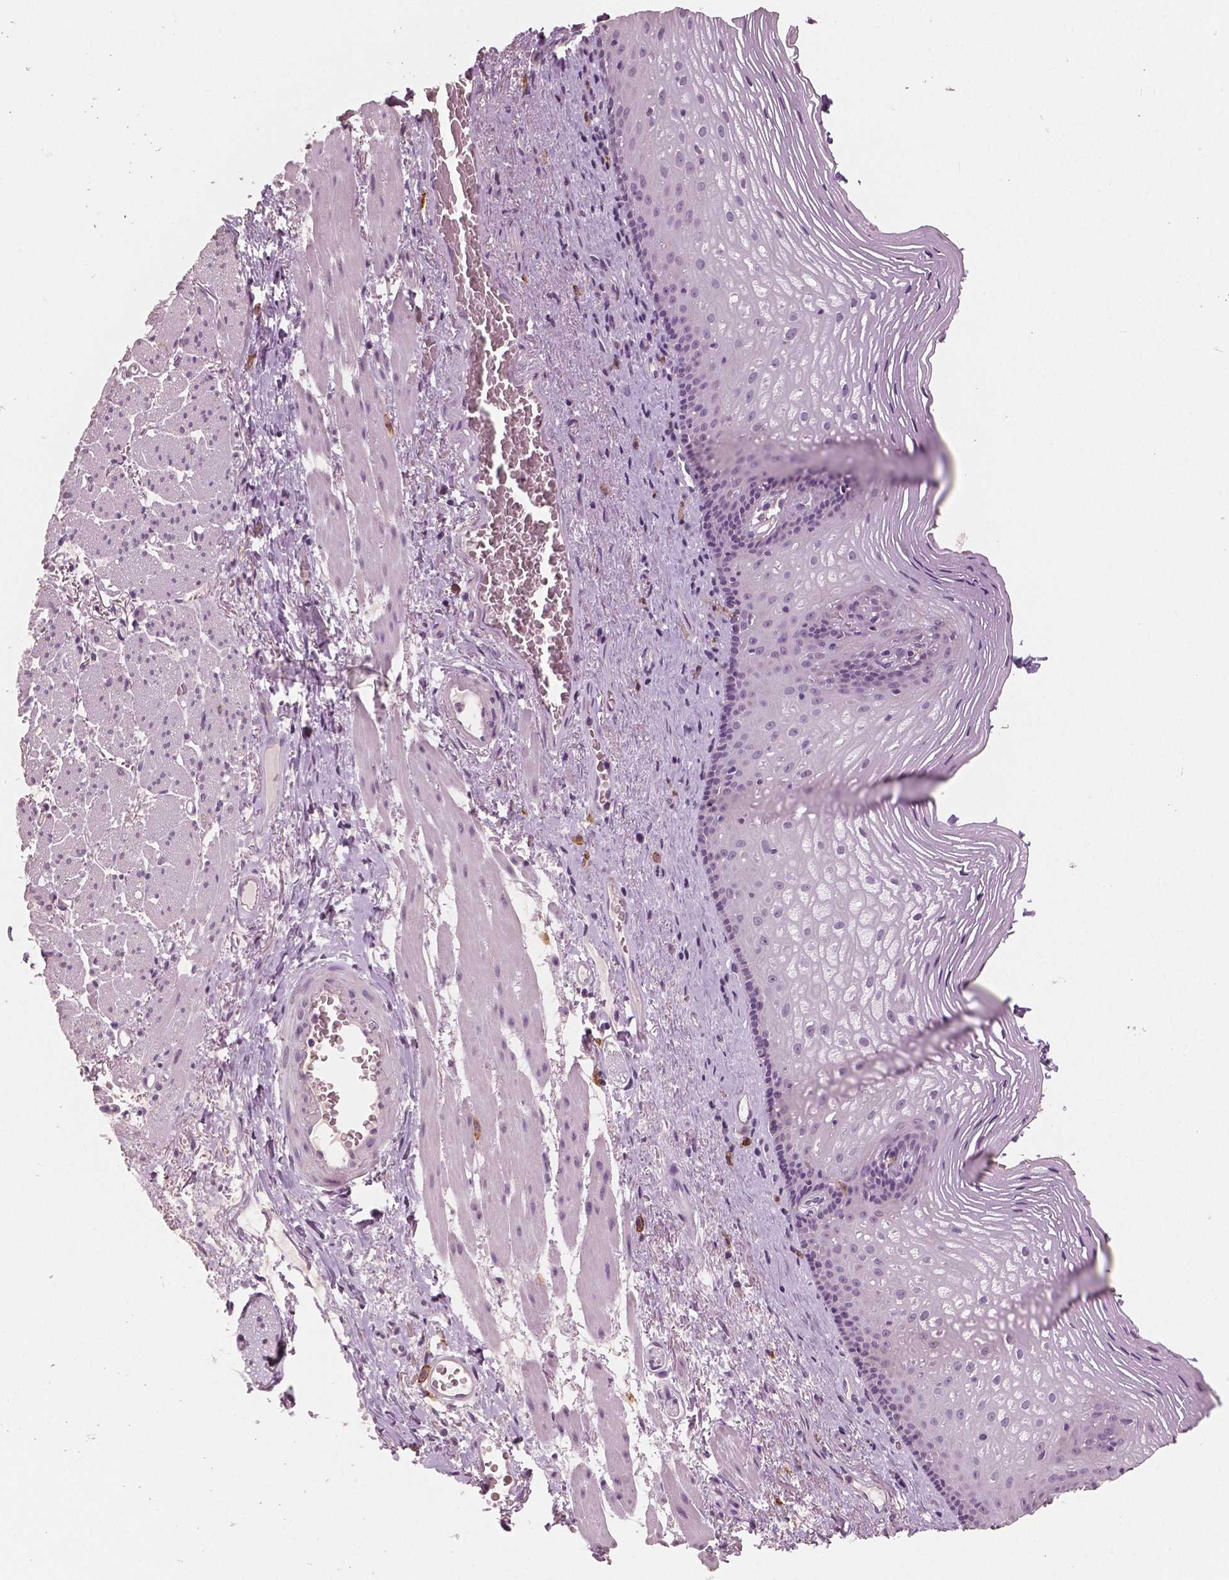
{"staining": {"intensity": "negative", "quantity": "none", "location": "none"}, "tissue": "esophagus", "cell_type": "Squamous epithelial cells", "image_type": "normal", "snomed": [{"axis": "morphology", "description": "Normal tissue, NOS"}, {"axis": "topography", "description": "Esophagus"}], "caption": "DAB immunohistochemical staining of normal human esophagus shows no significant expression in squamous epithelial cells.", "gene": "KIT", "patient": {"sex": "male", "age": 76}}